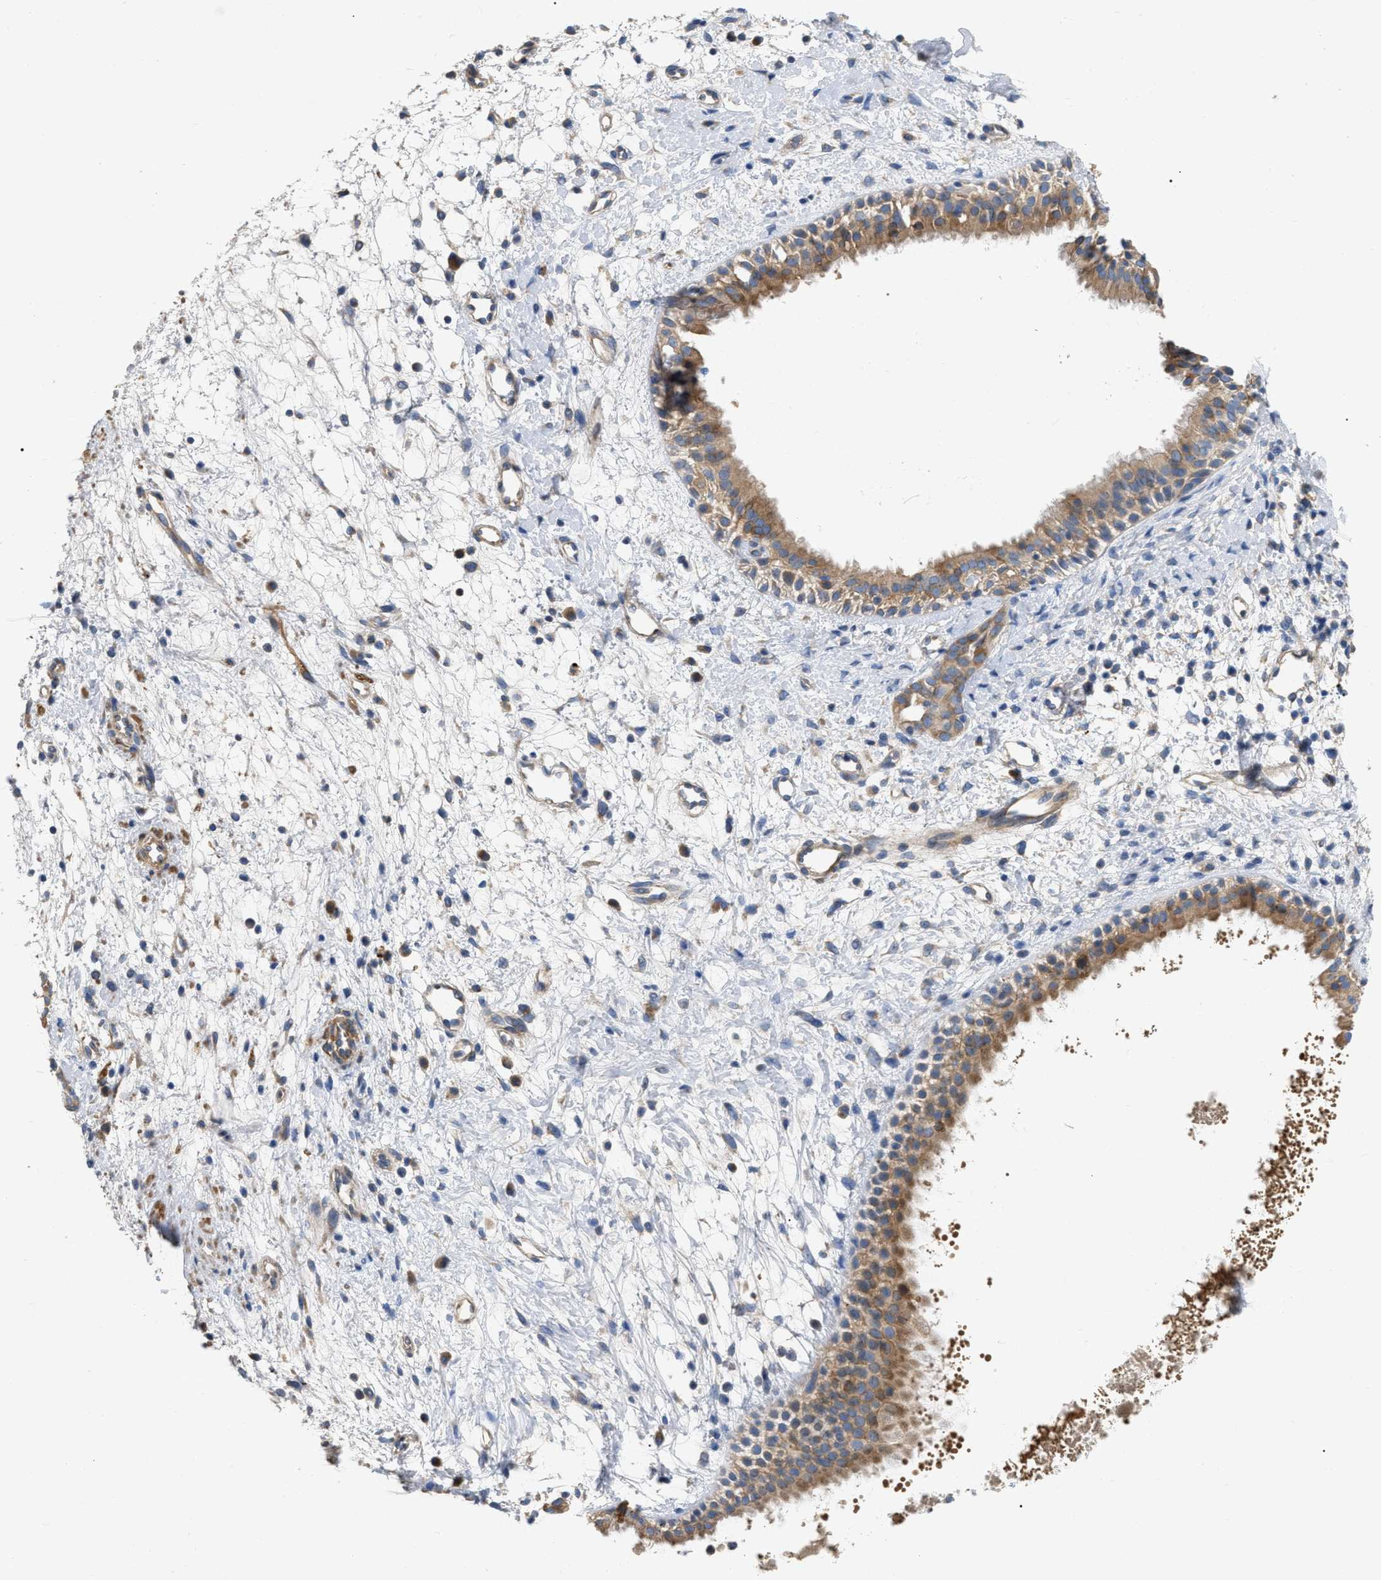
{"staining": {"intensity": "moderate", "quantity": ">75%", "location": "cytoplasmic/membranous"}, "tissue": "nasopharynx", "cell_type": "Respiratory epithelial cells", "image_type": "normal", "snomed": [{"axis": "morphology", "description": "Normal tissue, NOS"}, {"axis": "topography", "description": "Nasopharynx"}], "caption": "Moderate cytoplasmic/membranous expression is seen in approximately >75% of respiratory epithelial cells in normal nasopharynx.", "gene": "DHX58", "patient": {"sex": "male", "age": 22}}